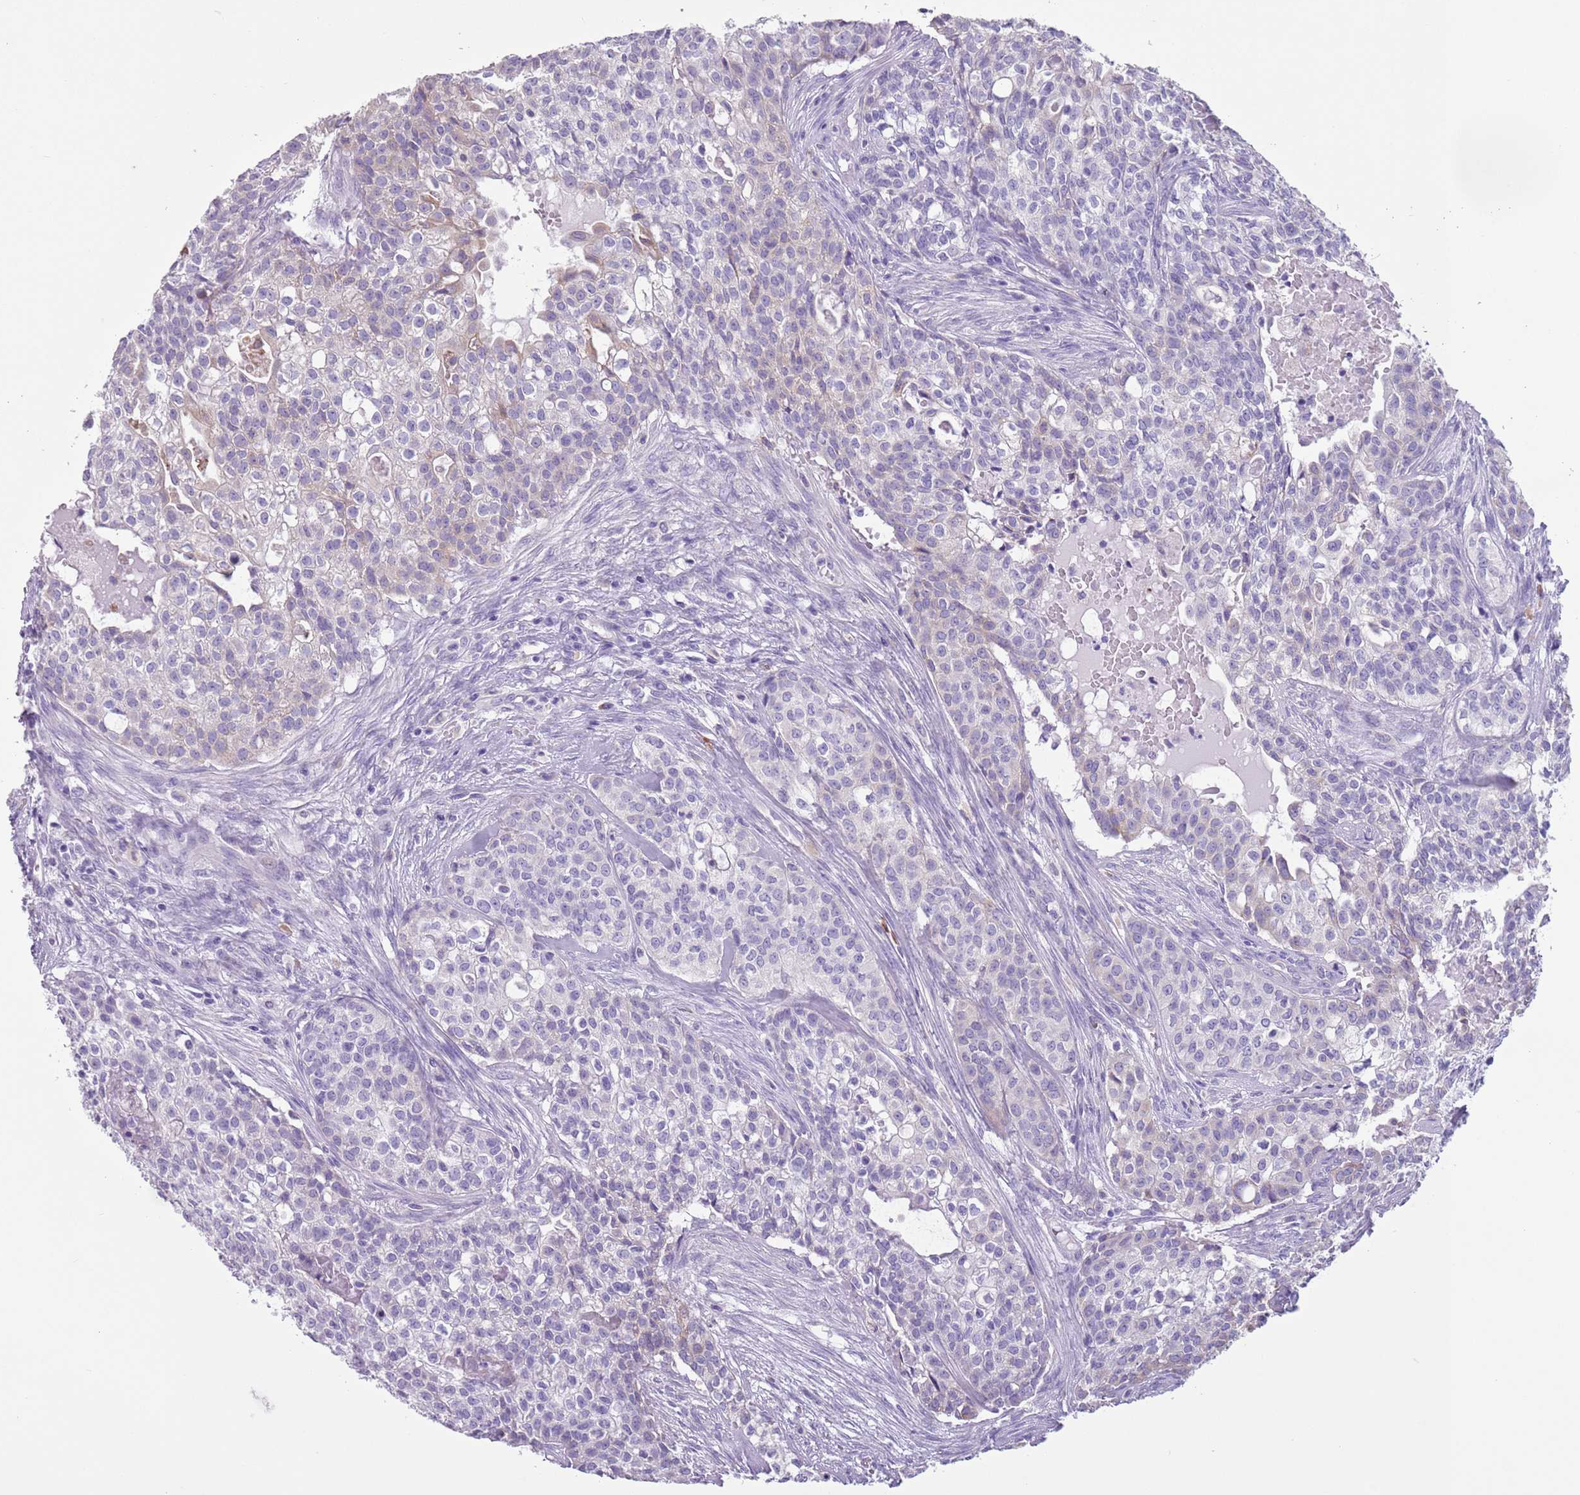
{"staining": {"intensity": "negative", "quantity": "none", "location": "none"}, "tissue": "head and neck cancer", "cell_type": "Tumor cells", "image_type": "cancer", "snomed": [{"axis": "morphology", "description": "Adenocarcinoma, NOS"}, {"axis": "topography", "description": "Head-Neck"}], "caption": "A high-resolution micrograph shows IHC staining of adenocarcinoma (head and neck), which exhibits no significant positivity in tumor cells.", "gene": "HYOU1", "patient": {"sex": "male", "age": 81}}